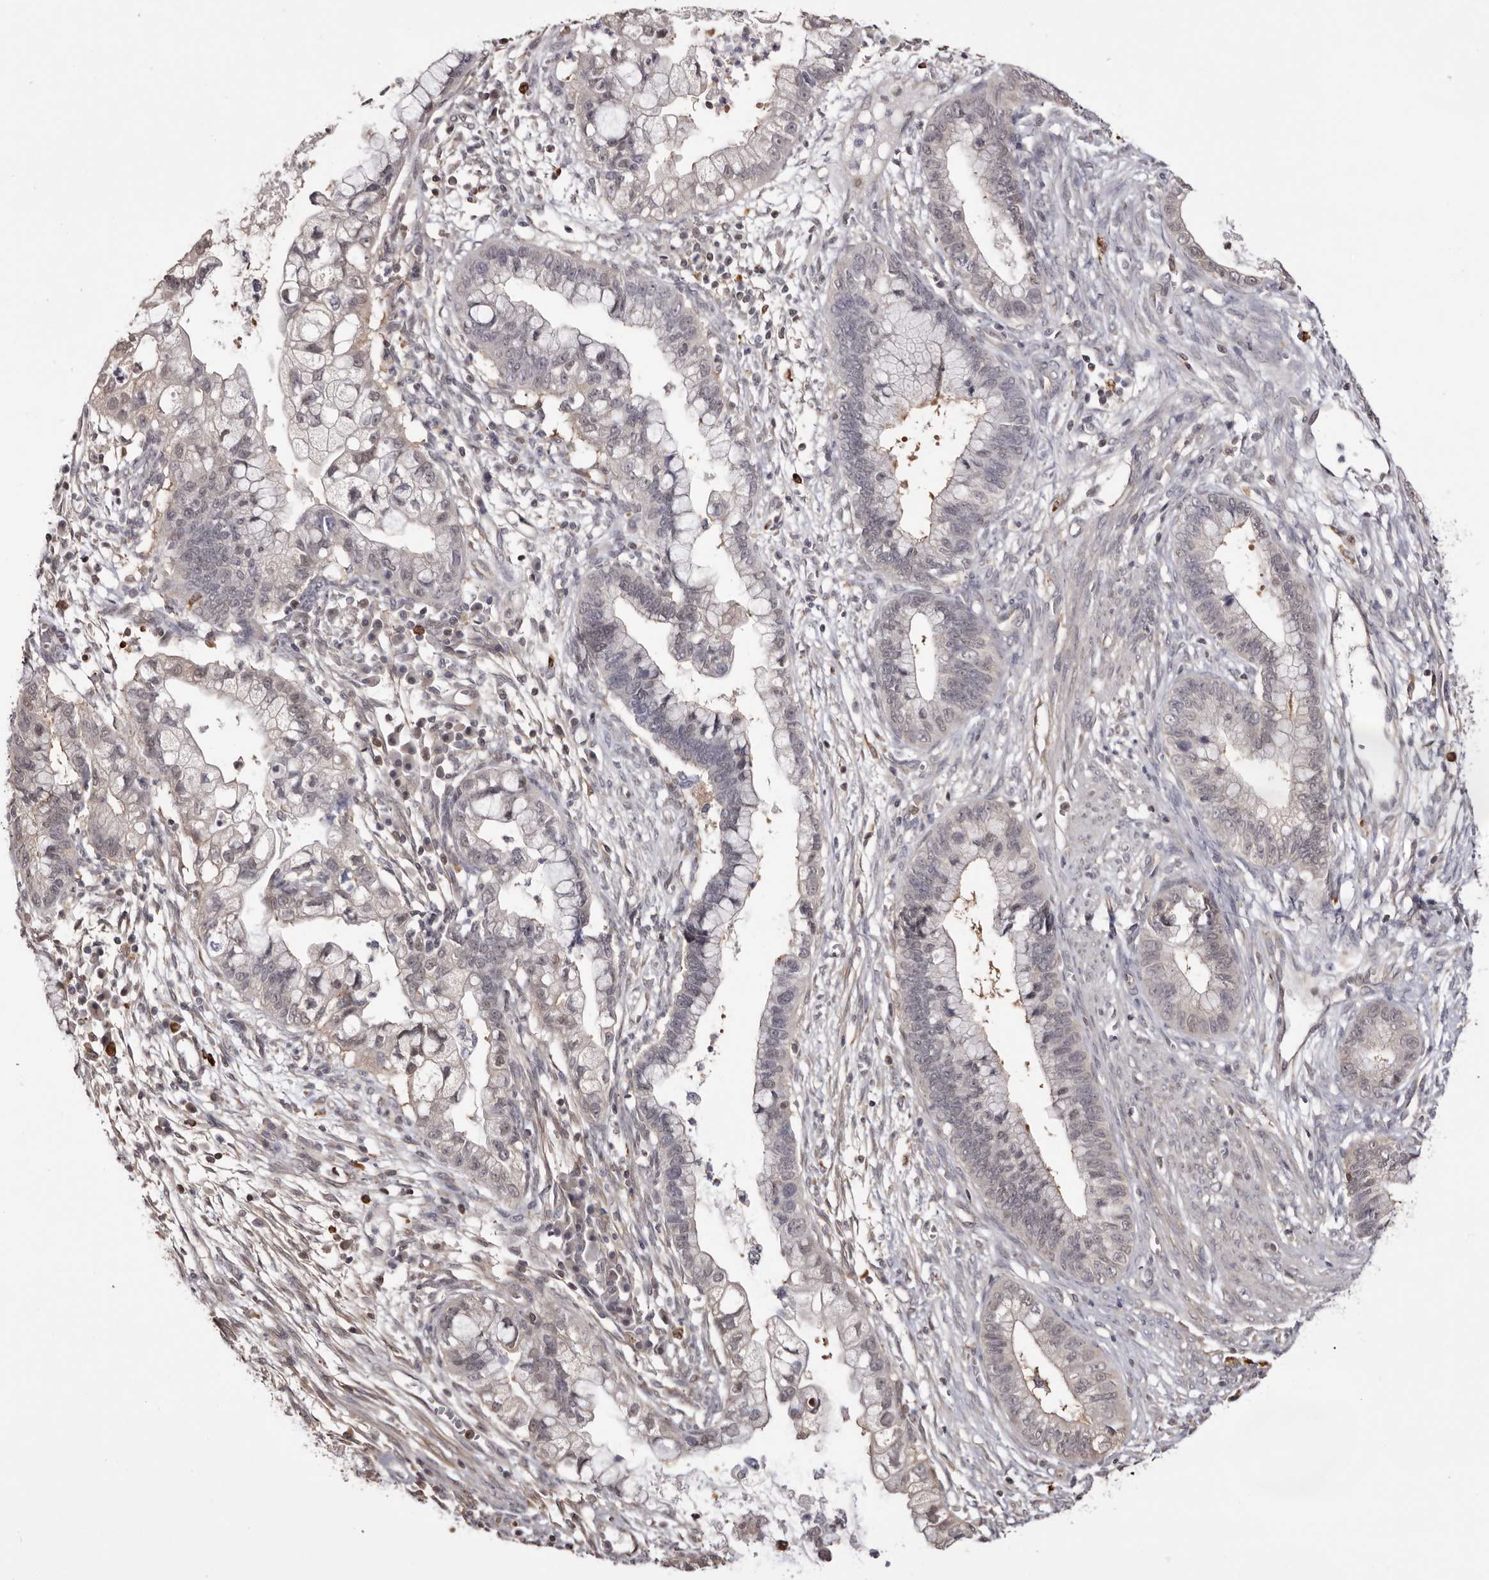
{"staining": {"intensity": "negative", "quantity": "none", "location": "none"}, "tissue": "cervical cancer", "cell_type": "Tumor cells", "image_type": "cancer", "snomed": [{"axis": "morphology", "description": "Adenocarcinoma, NOS"}, {"axis": "topography", "description": "Cervix"}], "caption": "Image shows no significant protein positivity in tumor cells of cervical cancer (adenocarcinoma).", "gene": "TNNI1", "patient": {"sex": "female", "age": 44}}